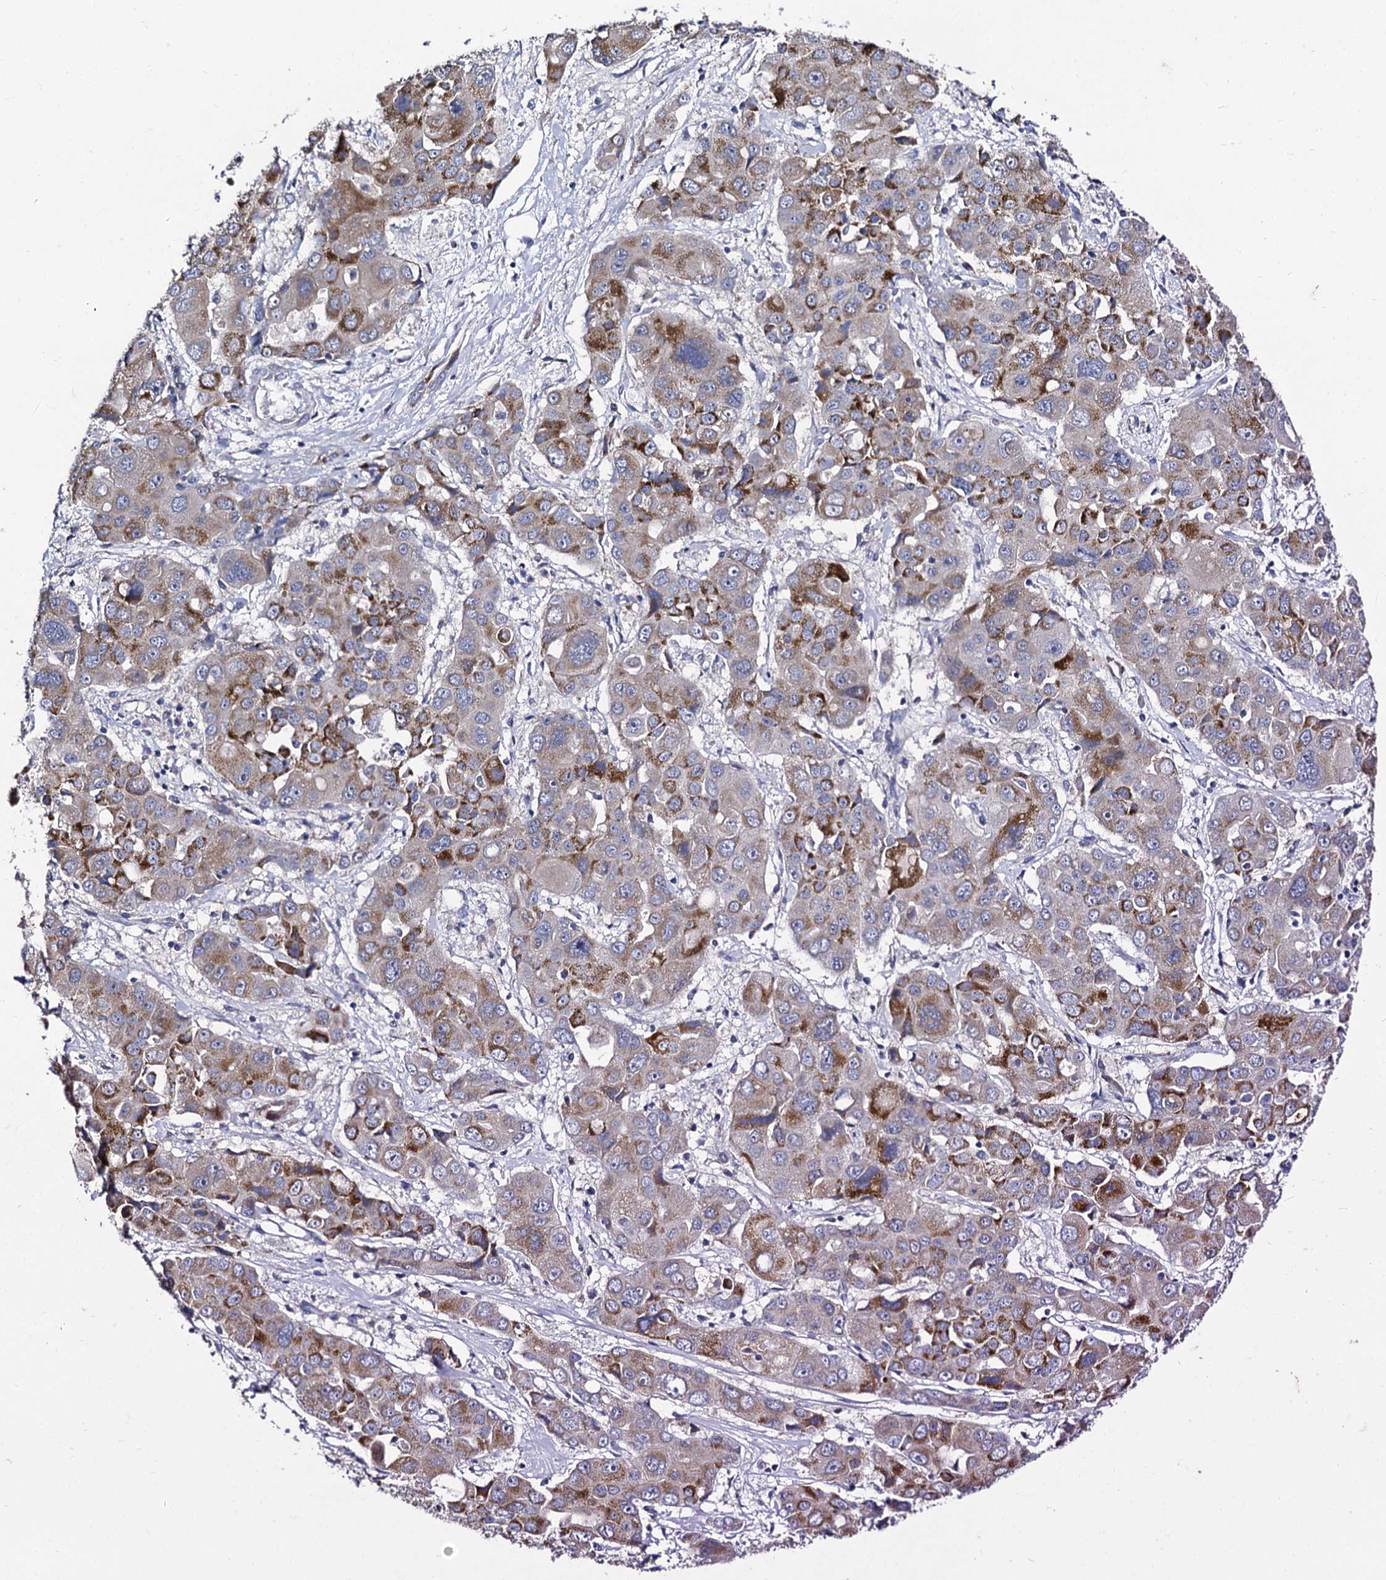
{"staining": {"intensity": "moderate", "quantity": "25%-75%", "location": "cytoplasmic/membranous"}, "tissue": "liver cancer", "cell_type": "Tumor cells", "image_type": "cancer", "snomed": [{"axis": "morphology", "description": "Cholangiocarcinoma"}, {"axis": "topography", "description": "Liver"}], "caption": "IHC of human liver cholangiocarcinoma shows medium levels of moderate cytoplasmic/membranous positivity in about 25%-75% of tumor cells.", "gene": "PANX2", "patient": {"sex": "male", "age": 67}}